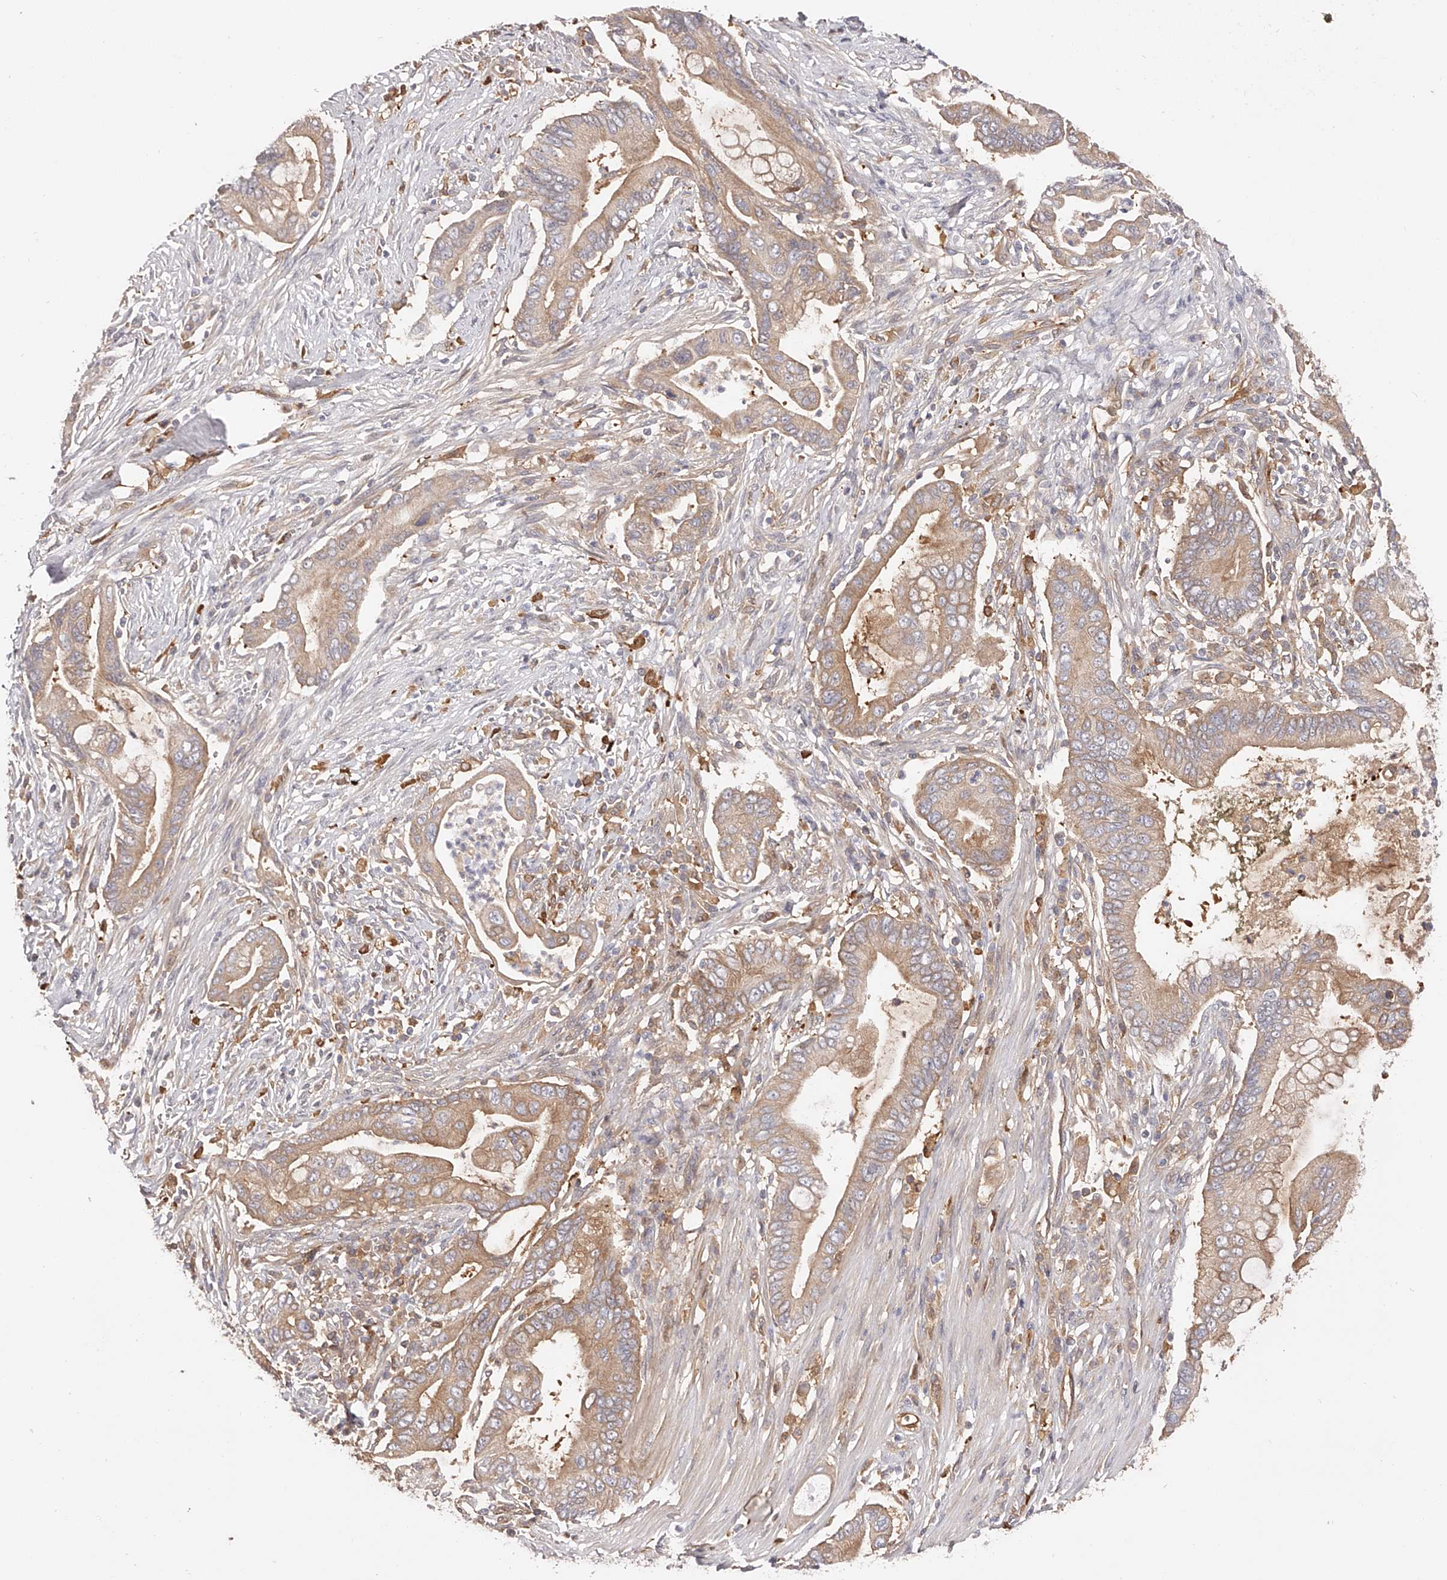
{"staining": {"intensity": "moderate", "quantity": ">75%", "location": "cytoplasmic/membranous"}, "tissue": "pancreatic cancer", "cell_type": "Tumor cells", "image_type": "cancer", "snomed": [{"axis": "morphology", "description": "Adenocarcinoma, NOS"}, {"axis": "topography", "description": "Pancreas"}], "caption": "Immunohistochemistry (DAB (3,3'-diaminobenzidine)) staining of human pancreatic cancer reveals moderate cytoplasmic/membranous protein positivity in approximately >75% of tumor cells.", "gene": "LAP3", "patient": {"sex": "male", "age": 78}}